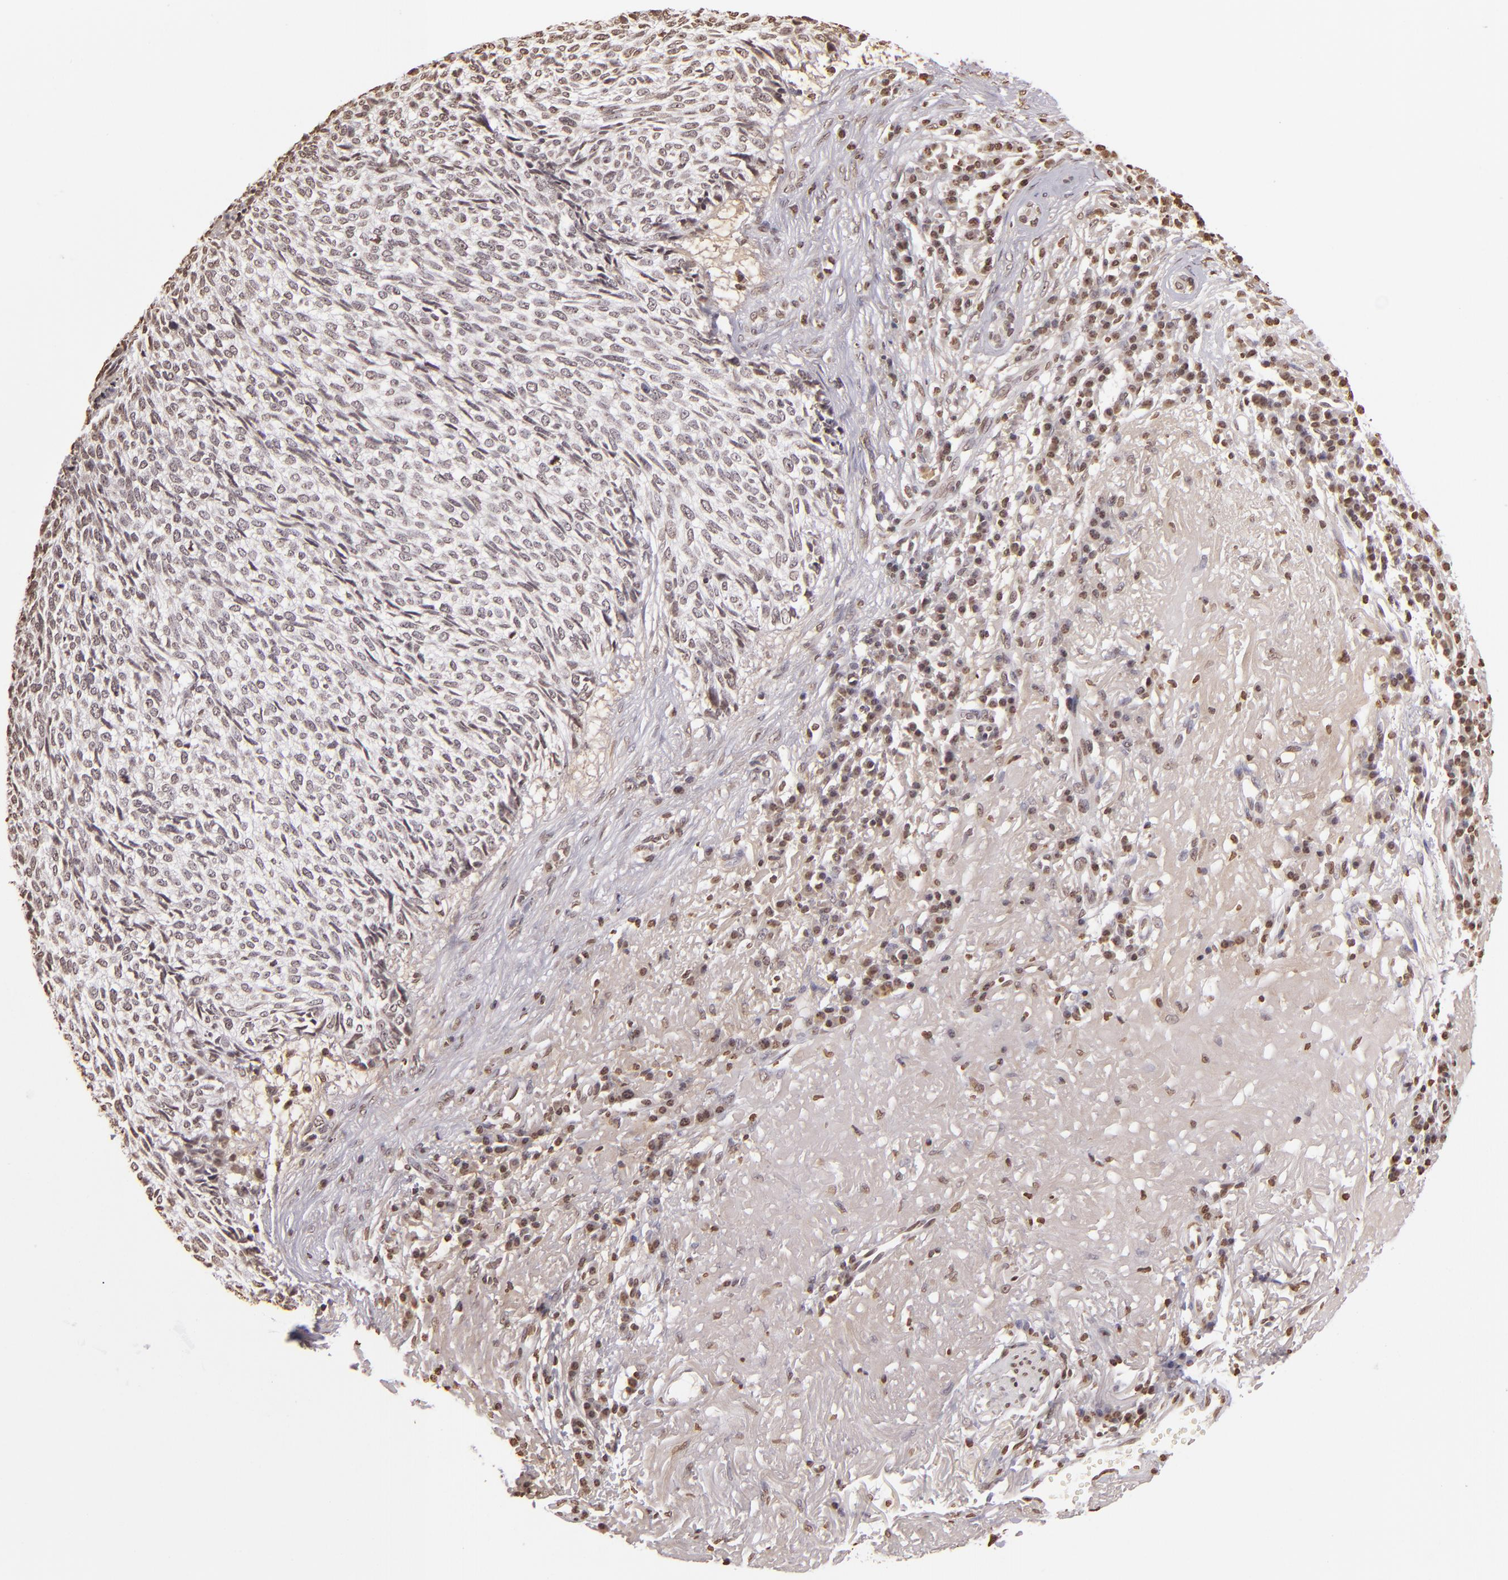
{"staining": {"intensity": "negative", "quantity": "none", "location": "none"}, "tissue": "skin cancer", "cell_type": "Tumor cells", "image_type": "cancer", "snomed": [{"axis": "morphology", "description": "Basal cell carcinoma"}, {"axis": "topography", "description": "Skin"}], "caption": "There is no significant expression in tumor cells of skin cancer.", "gene": "THRB", "patient": {"sex": "female", "age": 89}}